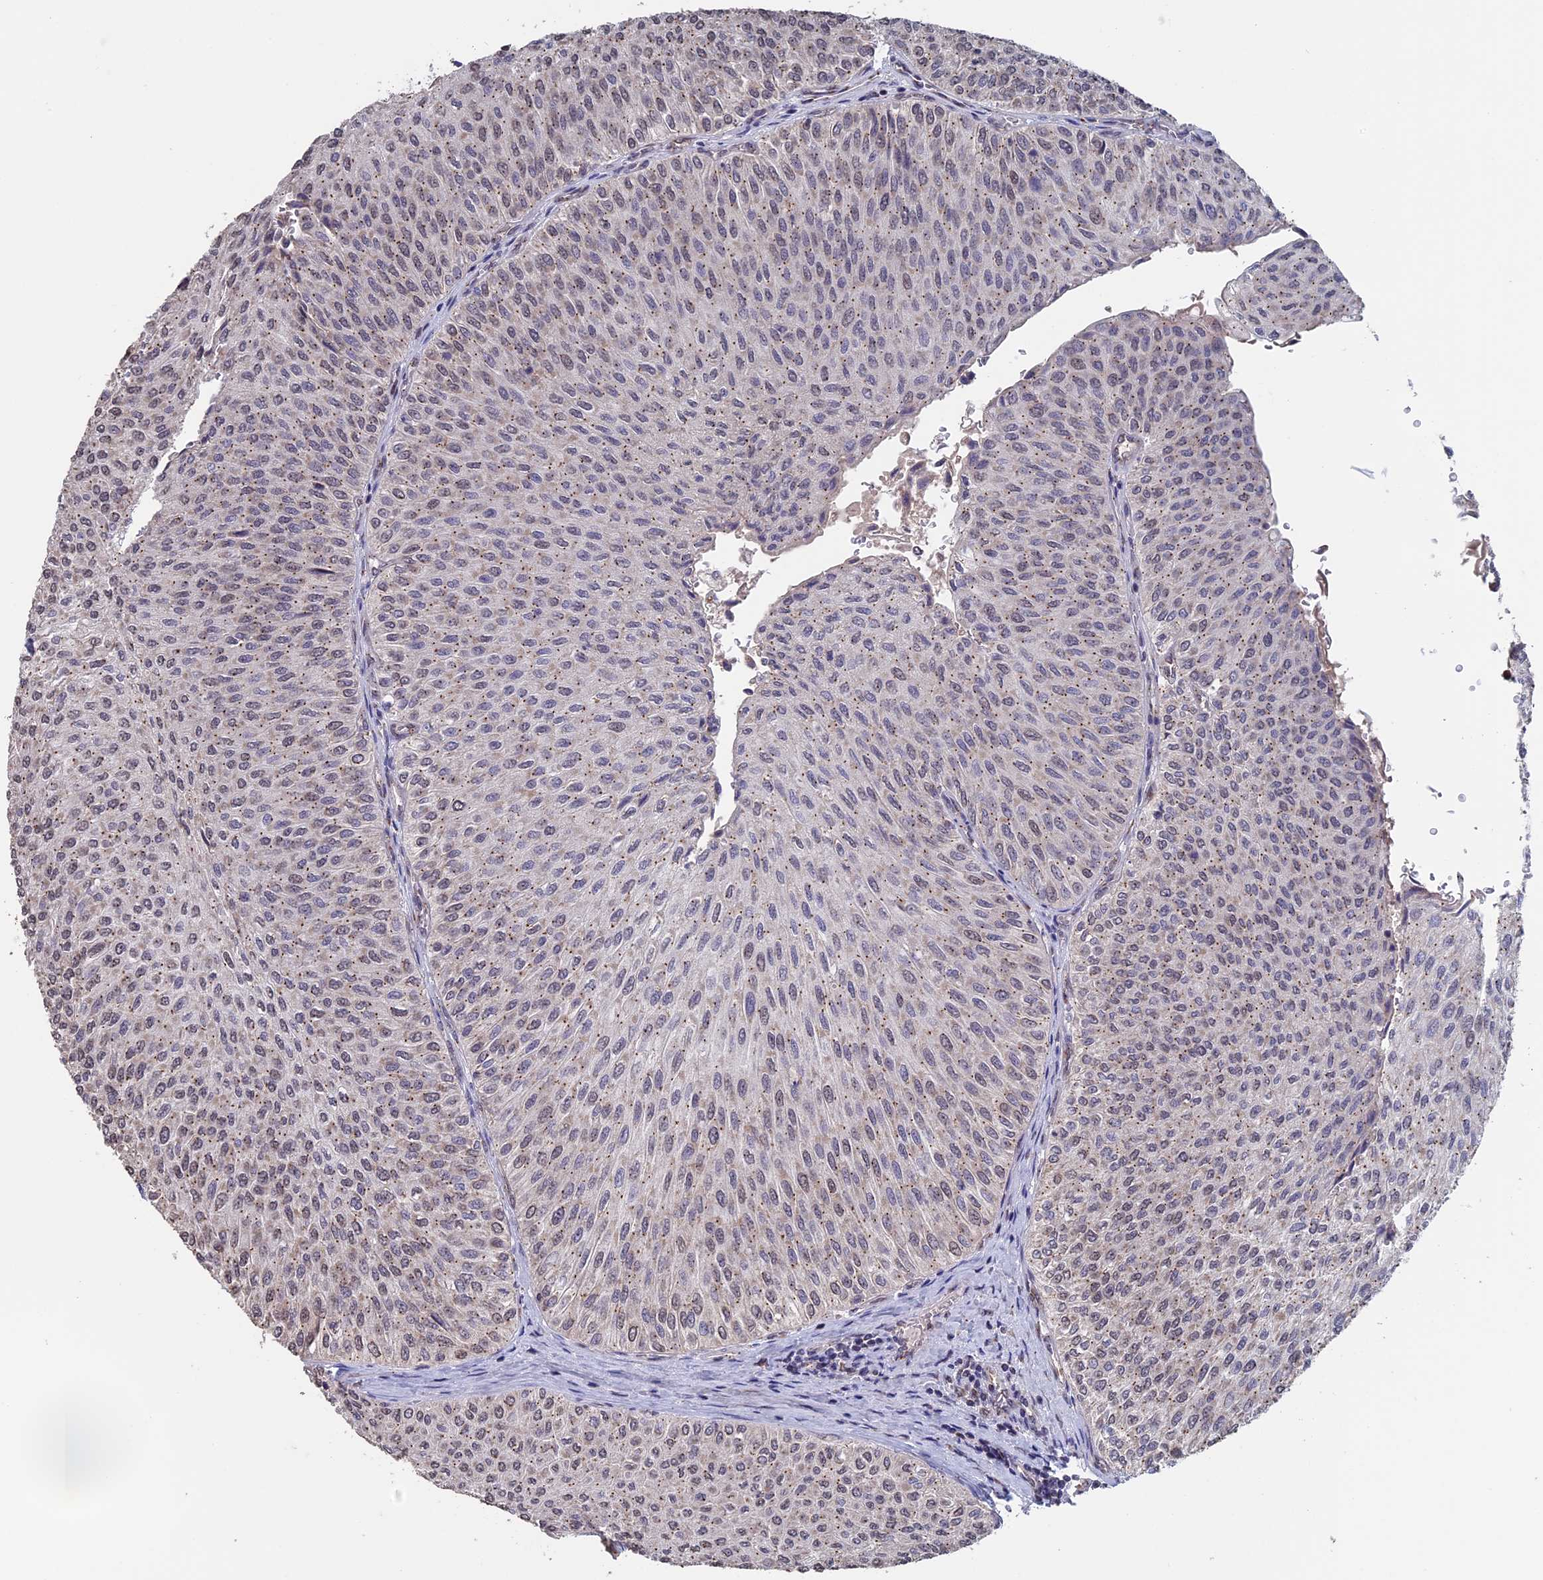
{"staining": {"intensity": "weak", "quantity": "25%-75%", "location": "nuclear"}, "tissue": "urothelial cancer", "cell_type": "Tumor cells", "image_type": "cancer", "snomed": [{"axis": "morphology", "description": "Urothelial carcinoma, Low grade"}, {"axis": "topography", "description": "Urinary bladder"}], "caption": "Low-grade urothelial carcinoma stained for a protein (brown) displays weak nuclear positive positivity in about 25%-75% of tumor cells.", "gene": "PIGQ", "patient": {"sex": "male", "age": 78}}